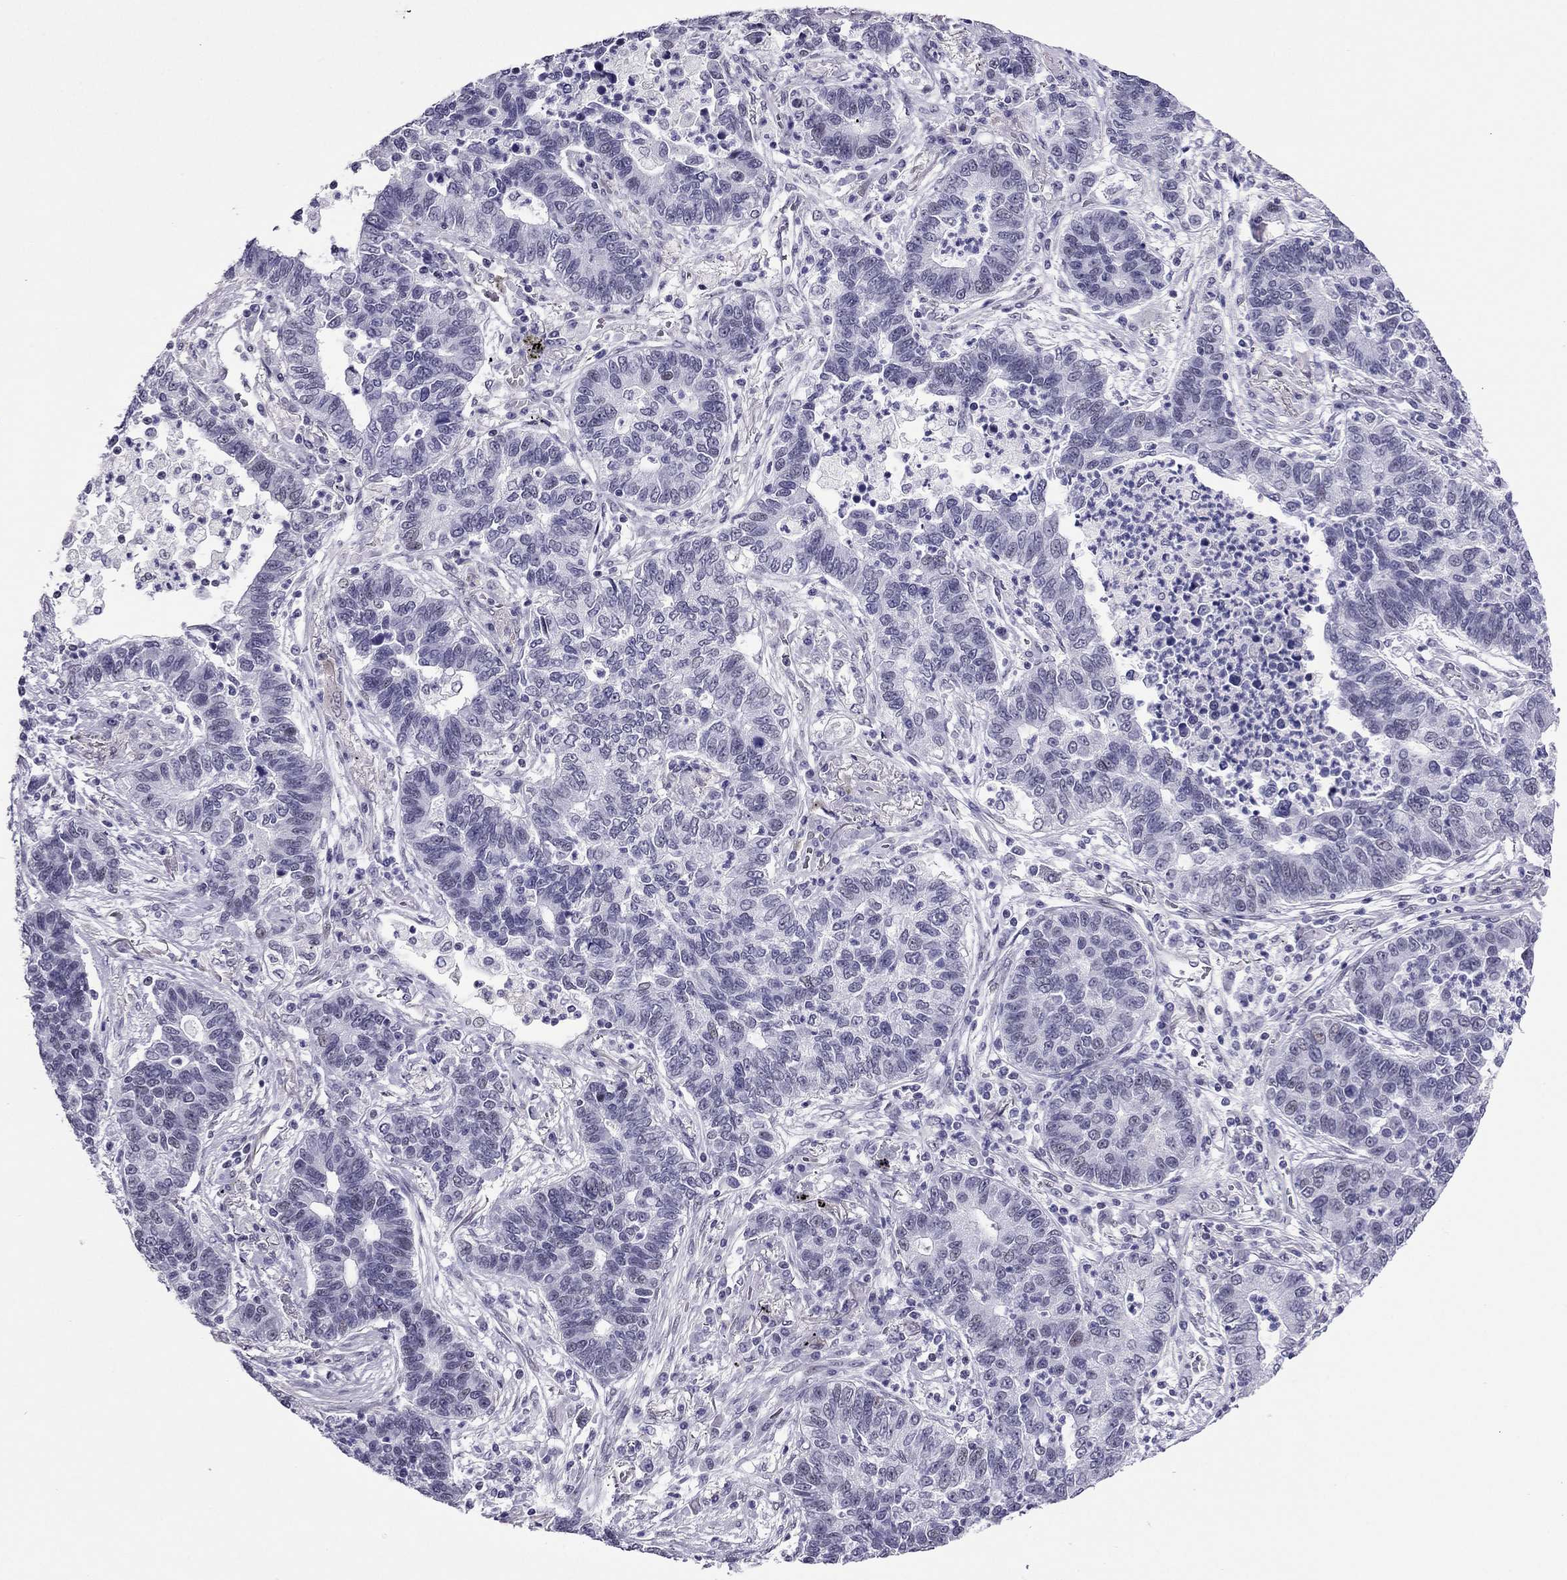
{"staining": {"intensity": "negative", "quantity": "none", "location": "none"}, "tissue": "lung cancer", "cell_type": "Tumor cells", "image_type": "cancer", "snomed": [{"axis": "morphology", "description": "Adenocarcinoma, NOS"}, {"axis": "topography", "description": "Lung"}], "caption": "DAB (3,3'-diaminobenzidine) immunohistochemical staining of adenocarcinoma (lung) exhibits no significant staining in tumor cells.", "gene": "ZNF646", "patient": {"sex": "female", "age": 57}}